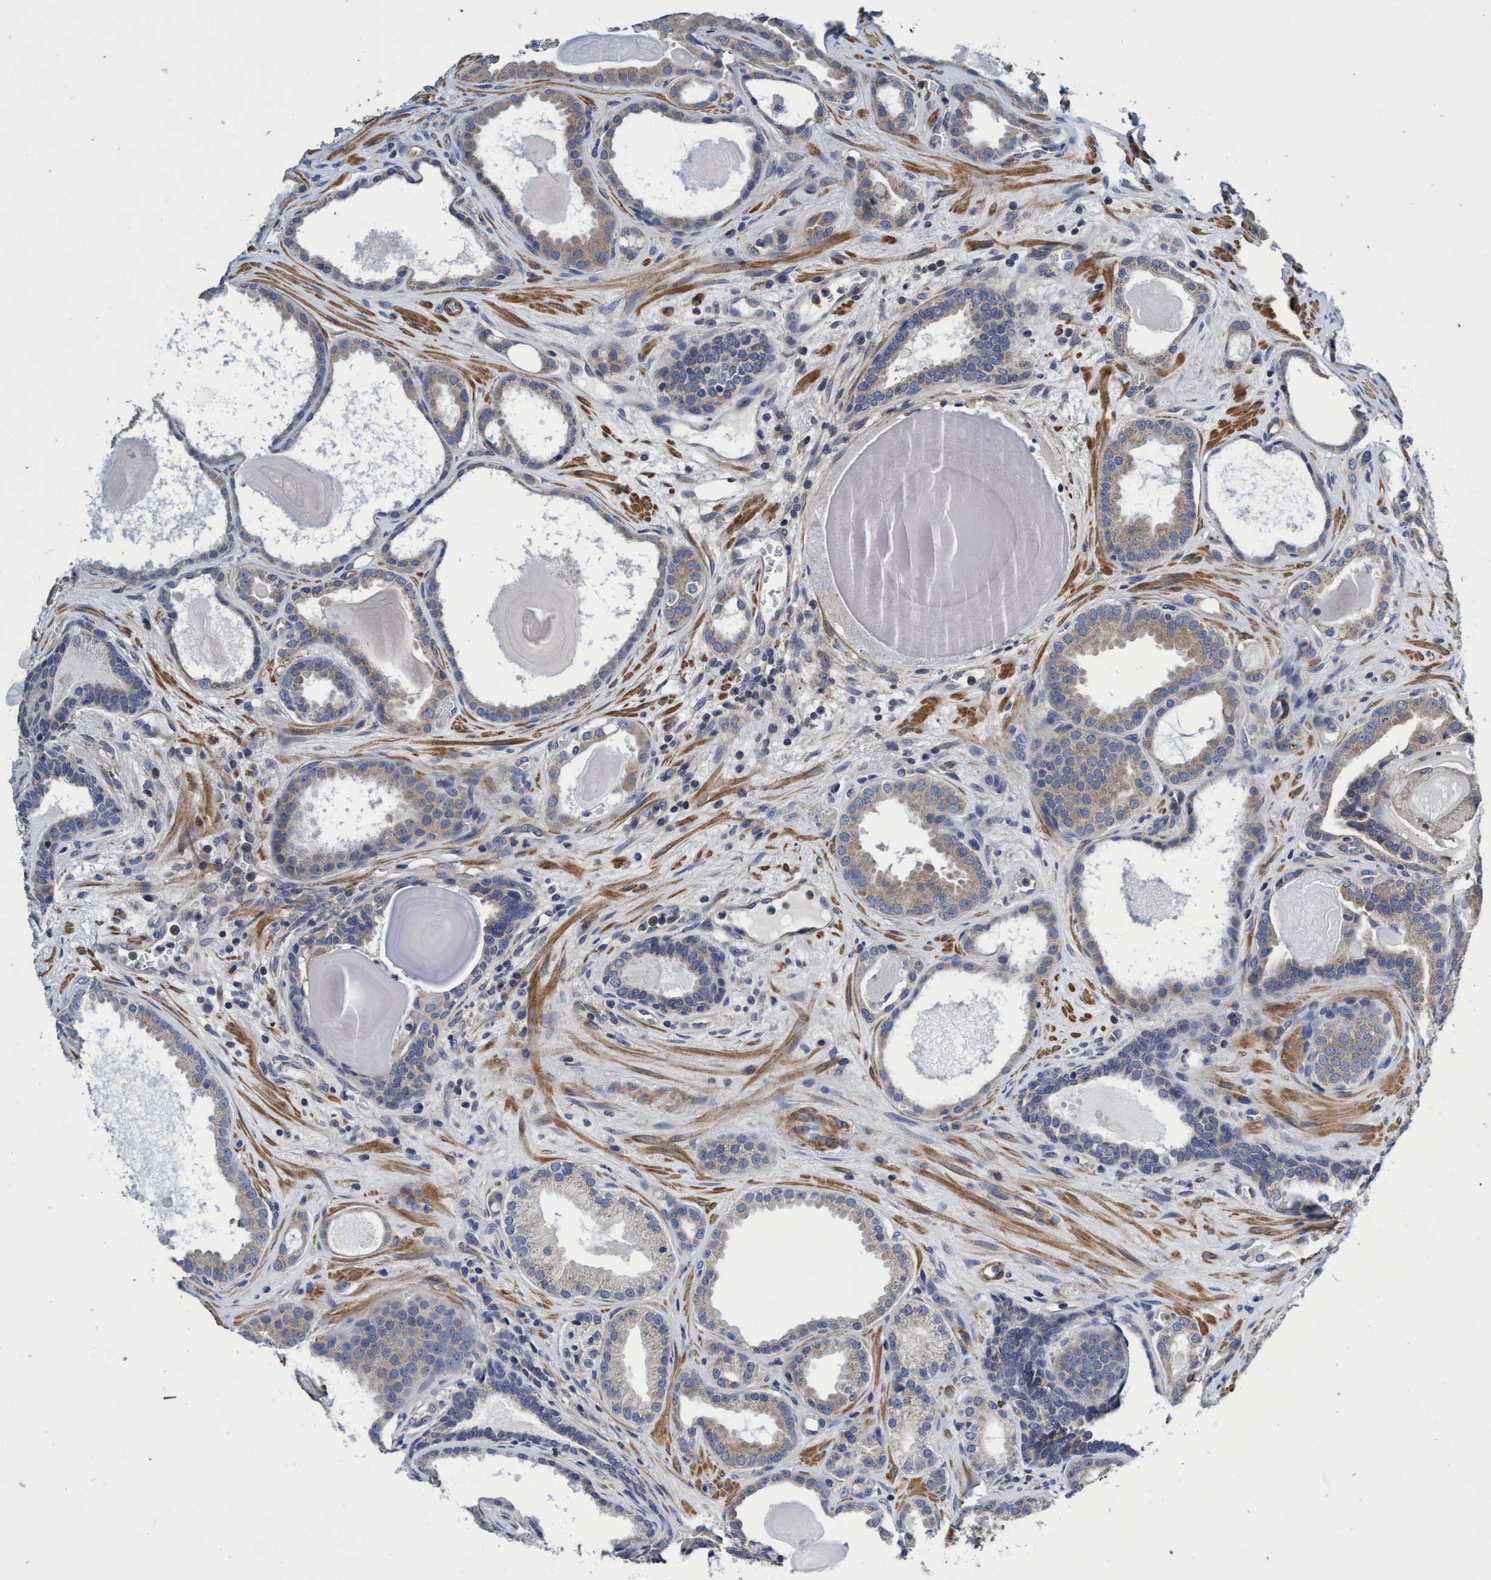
{"staining": {"intensity": "weak", "quantity": ">75%", "location": "cytoplasmic/membranous"}, "tissue": "prostate cancer", "cell_type": "Tumor cells", "image_type": "cancer", "snomed": [{"axis": "morphology", "description": "Adenocarcinoma, High grade"}, {"axis": "topography", "description": "Prostate"}], "caption": "Immunohistochemical staining of human prostate high-grade adenocarcinoma reveals weak cytoplasmic/membranous protein positivity in approximately >75% of tumor cells.", "gene": "CALCOCO2", "patient": {"sex": "male", "age": 60}}